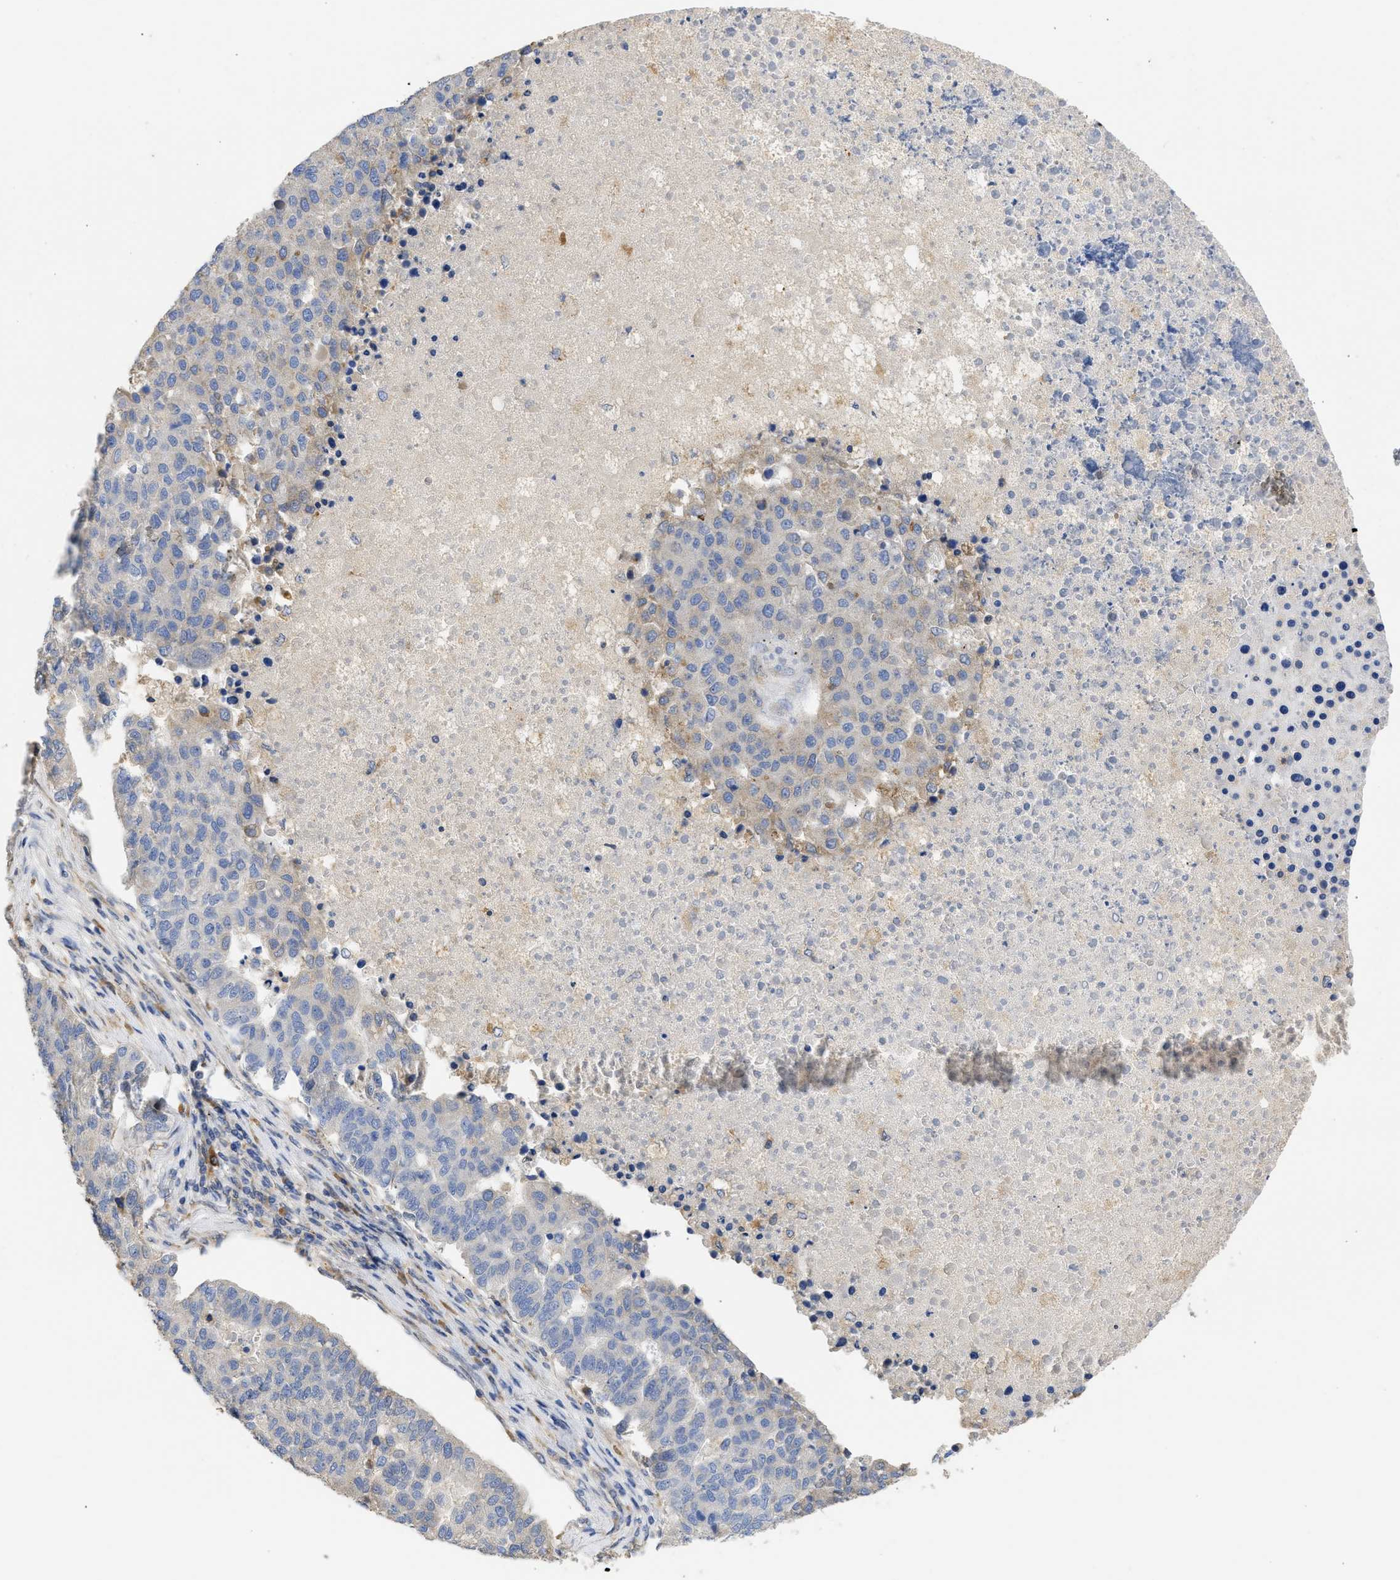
{"staining": {"intensity": "weak", "quantity": "<25%", "location": "cytoplasmic/membranous"}, "tissue": "pancreatic cancer", "cell_type": "Tumor cells", "image_type": "cancer", "snomed": [{"axis": "morphology", "description": "Adenocarcinoma, NOS"}, {"axis": "topography", "description": "Pancreas"}], "caption": "This is an IHC photomicrograph of adenocarcinoma (pancreatic). There is no positivity in tumor cells.", "gene": "TMED1", "patient": {"sex": "female", "age": 61}}